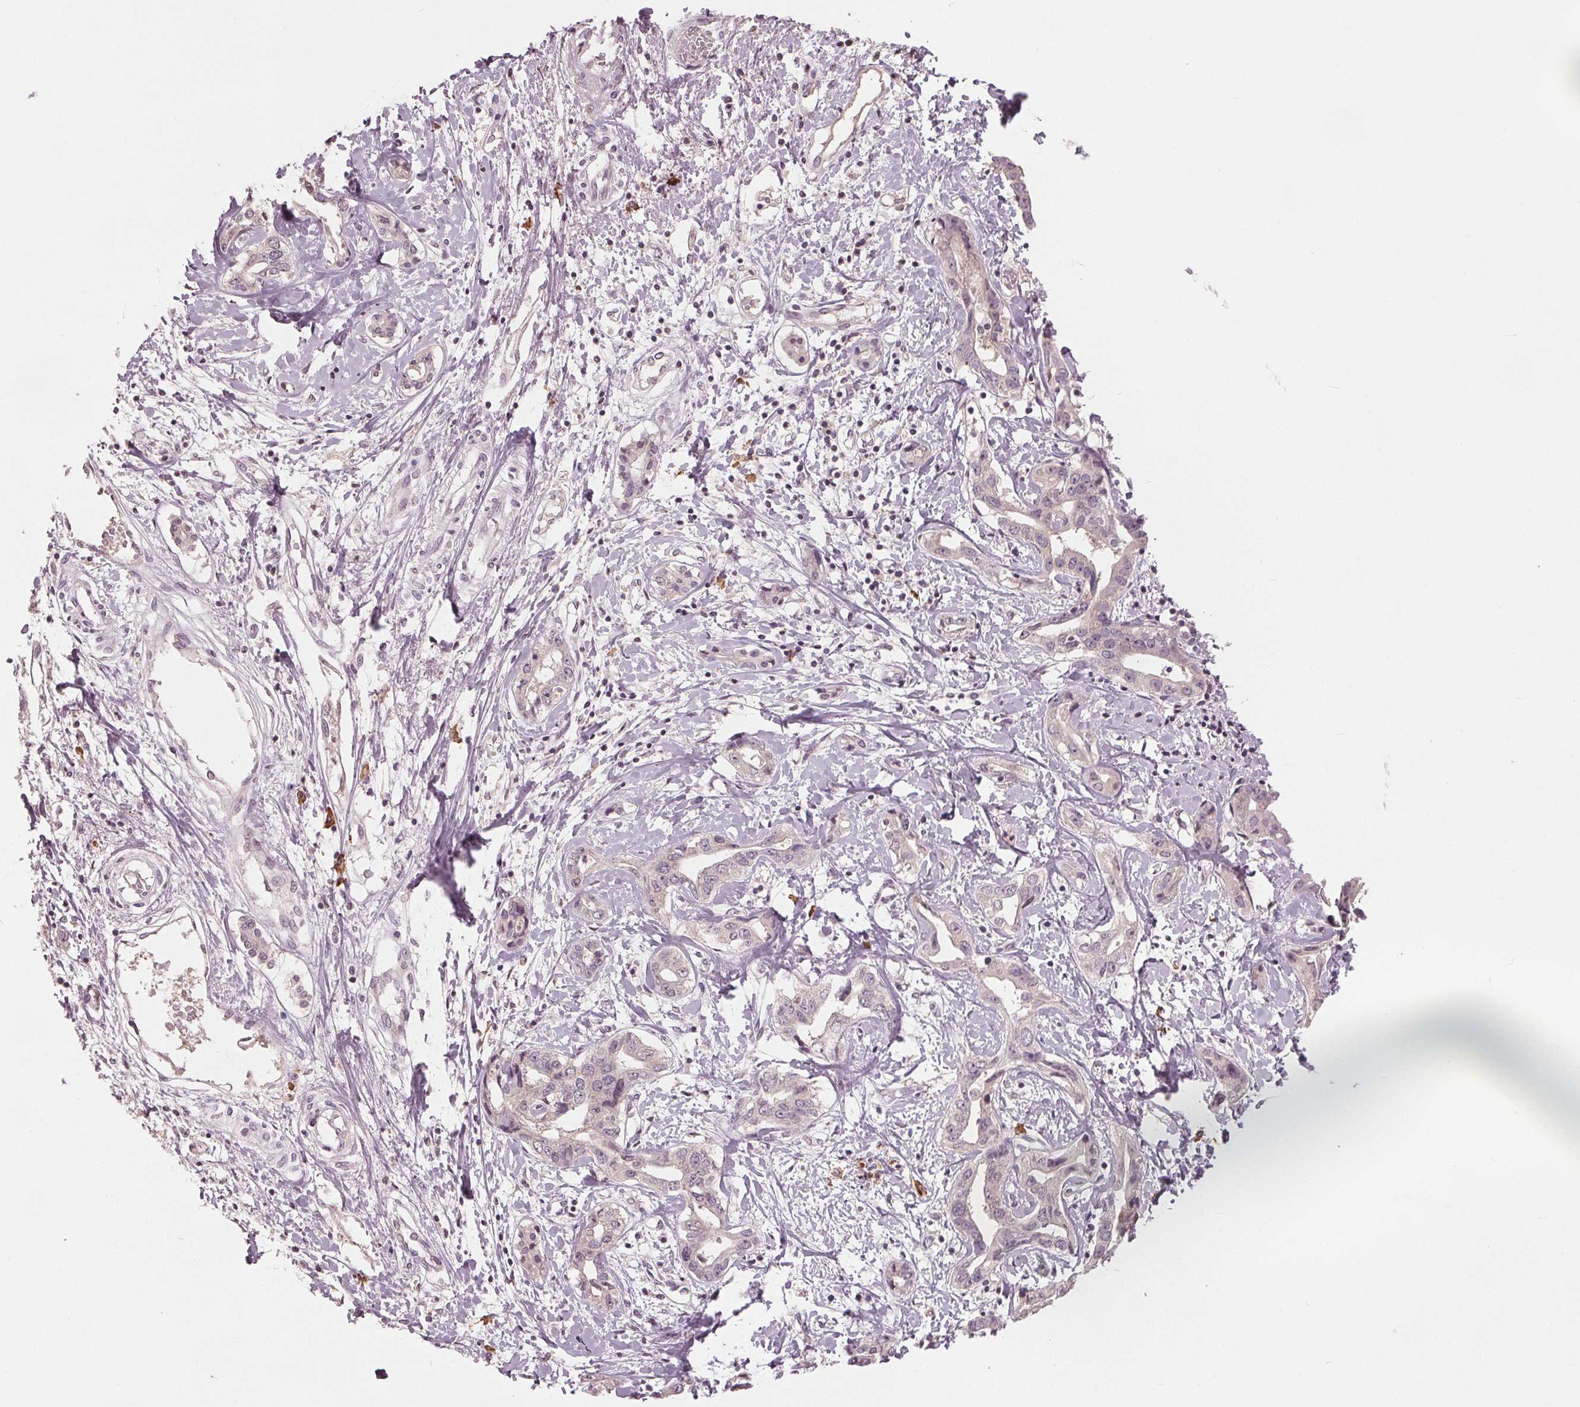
{"staining": {"intensity": "negative", "quantity": "none", "location": "none"}, "tissue": "liver cancer", "cell_type": "Tumor cells", "image_type": "cancer", "snomed": [{"axis": "morphology", "description": "Cholangiocarcinoma"}, {"axis": "topography", "description": "Liver"}], "caption": "The image reveals no staining of tumor cells in liver cholangiocarcinoma. Nuclei are stained in blue.", "gene": "CXCL16", "patient": {"sex": "male", "age": 59}}